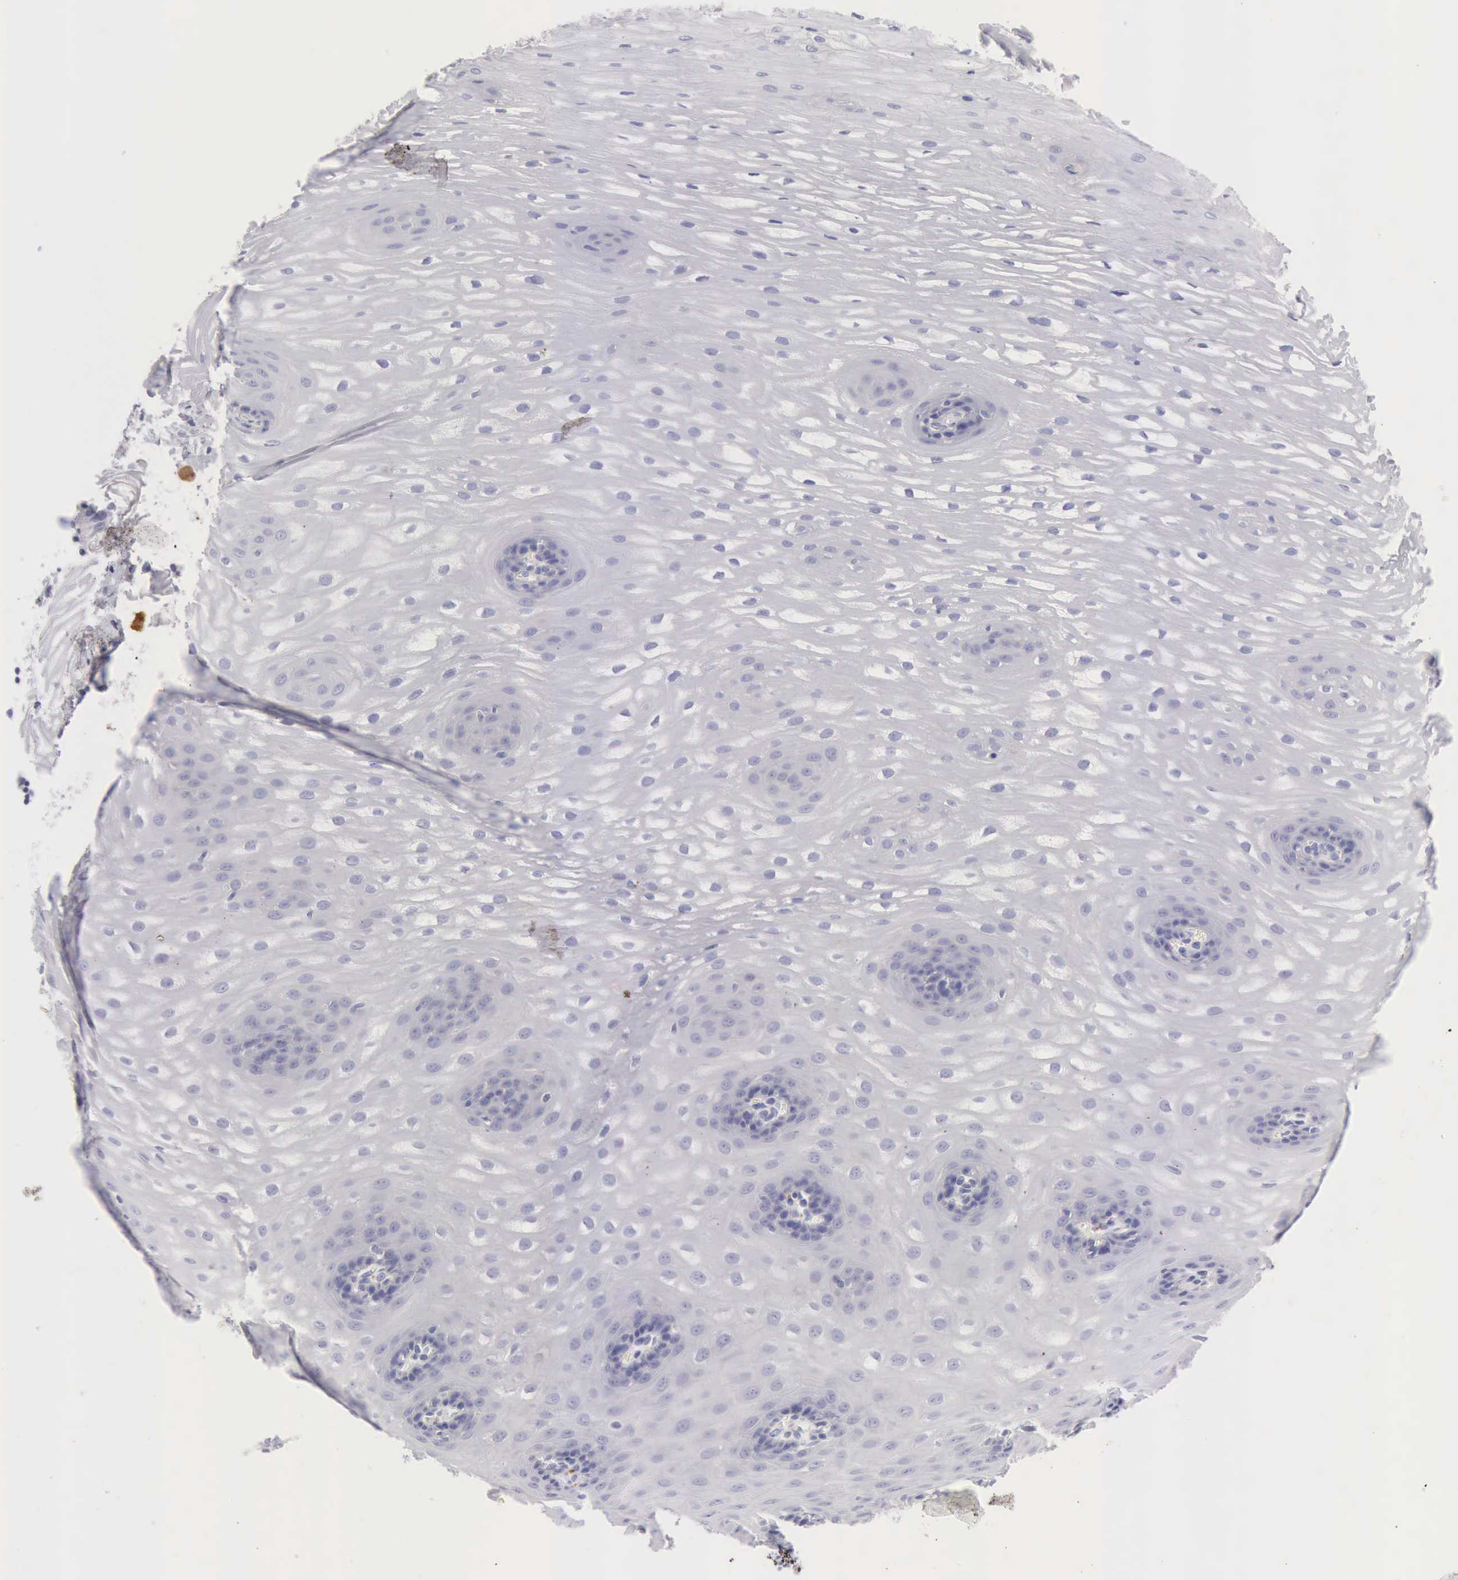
{"staining": {"intensity": "negative", "quantity": "none", "location": "none"}, "tissue": "esophagus", "cell_type": "Squamous epithelial cells", "image_type": "normal", "snomed": [{"axis": "morphology", "description": "Normal tissue, NOS"}, {"axis": "morphology", "description": "Adenocarcinoma, NOS"}, {"axis": "topography", "description": "Esophagus"}, {"axis": "topography", "description": "Stomach"}], "caption": "There is no significant expression in squamous epithelial cells of esophagus. (Brightfield microscopy of DAB IHC at high magnification).", "gene": "CTSS", "patient": {"sex": "male", "age": 62}}